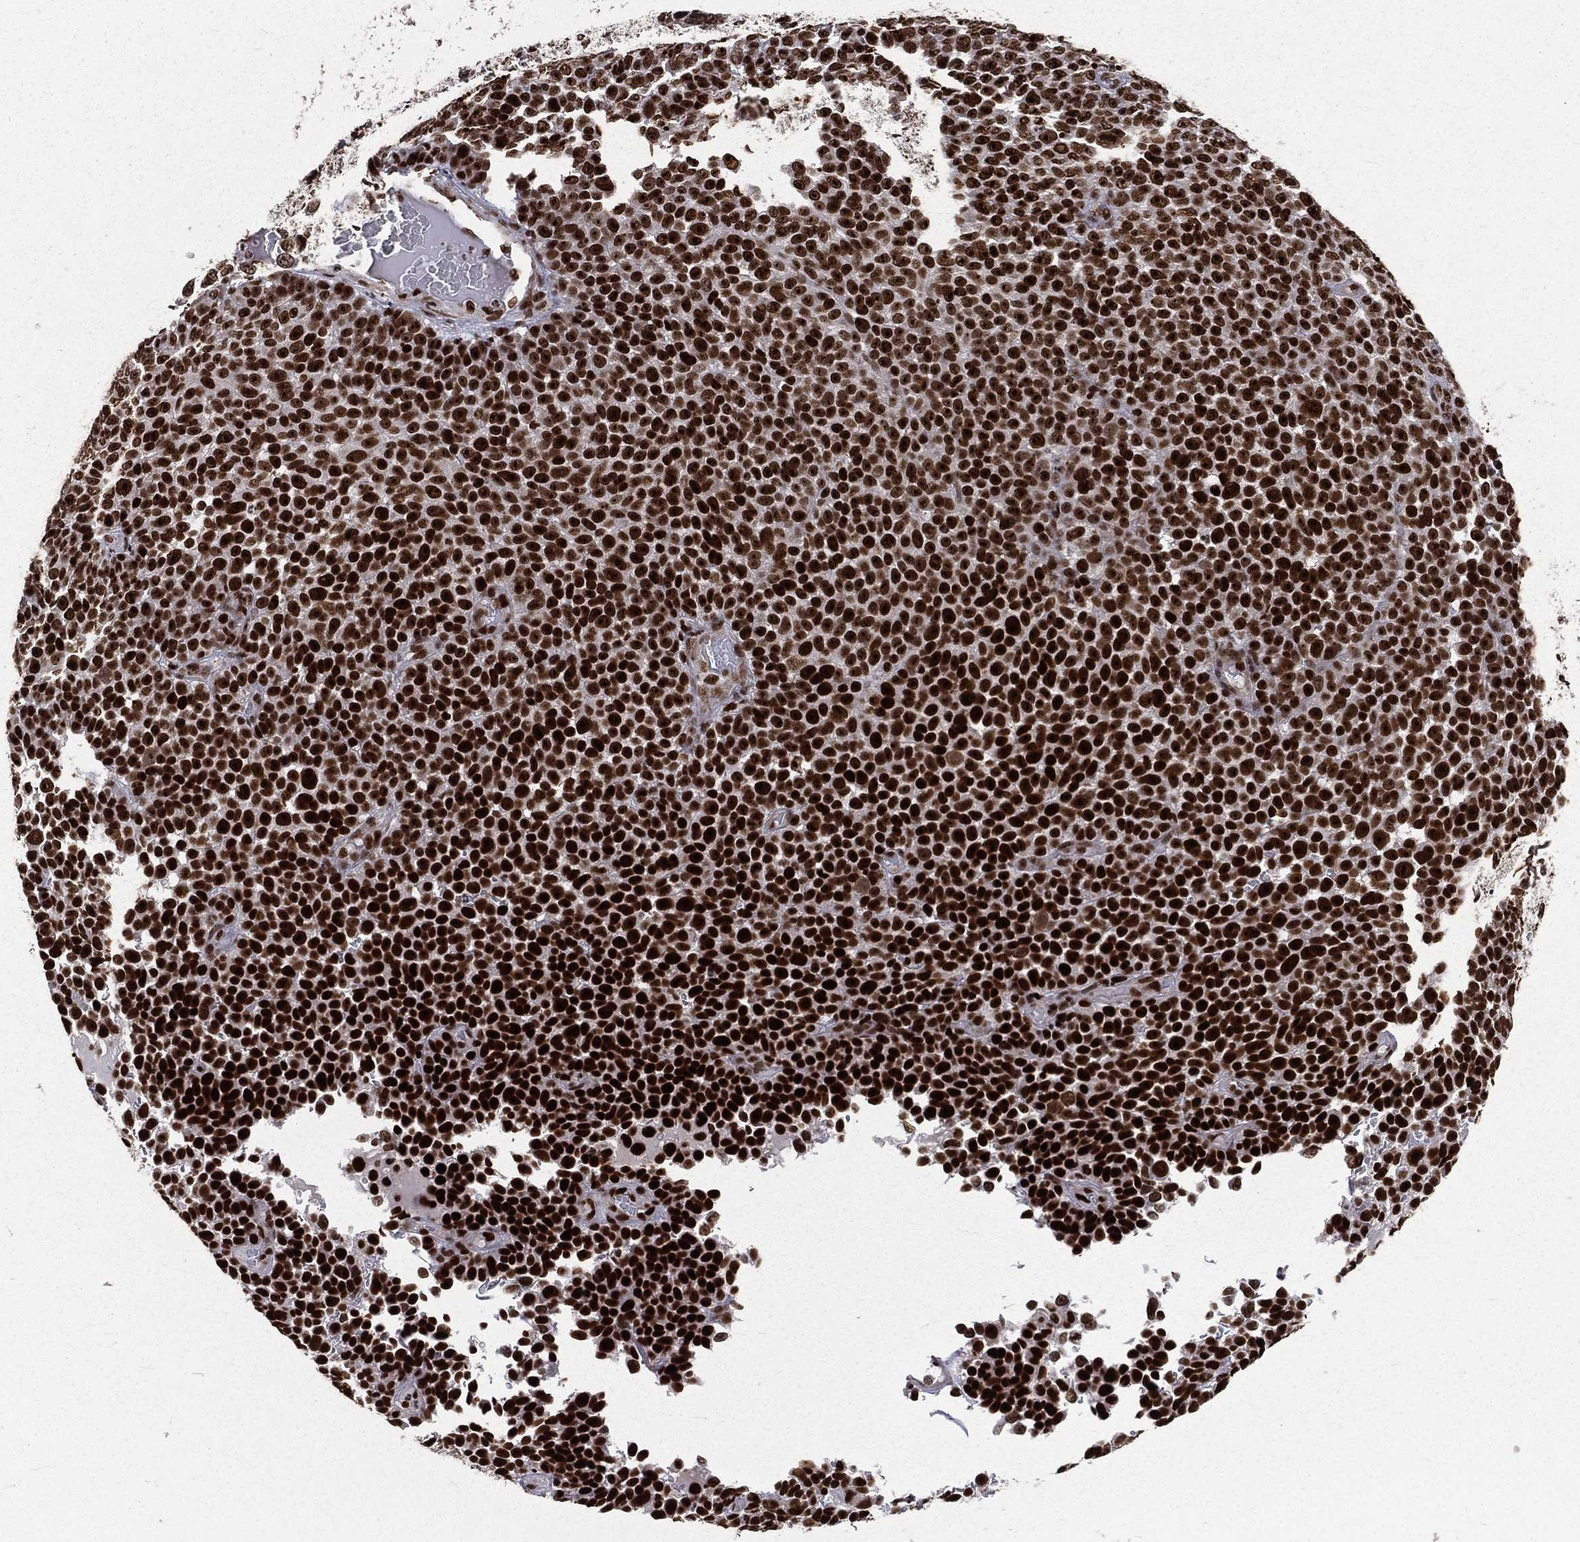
{"staining": {"intensity": "strong", "quantity": ">75%", "location": "nuclear"}, "tissue": "melanoma", "cell_type": "Tumor cells", "image_type": "cancer", "snomed": [{"axis": "morphology", "description": "Malignant melanoma, NOS"}, {"axis": "topography", "description": "Skin"}], "caption": "This image demonstrates malignant melanoma stained with immunohistochemistry (IHC) to label a protein in brown. The nuclear of tumor cells show strong positivity for the protein. Nuclei are counter-stained blue.", "gene": "POLB", "patient": {"sex": "female", "age": 95}}